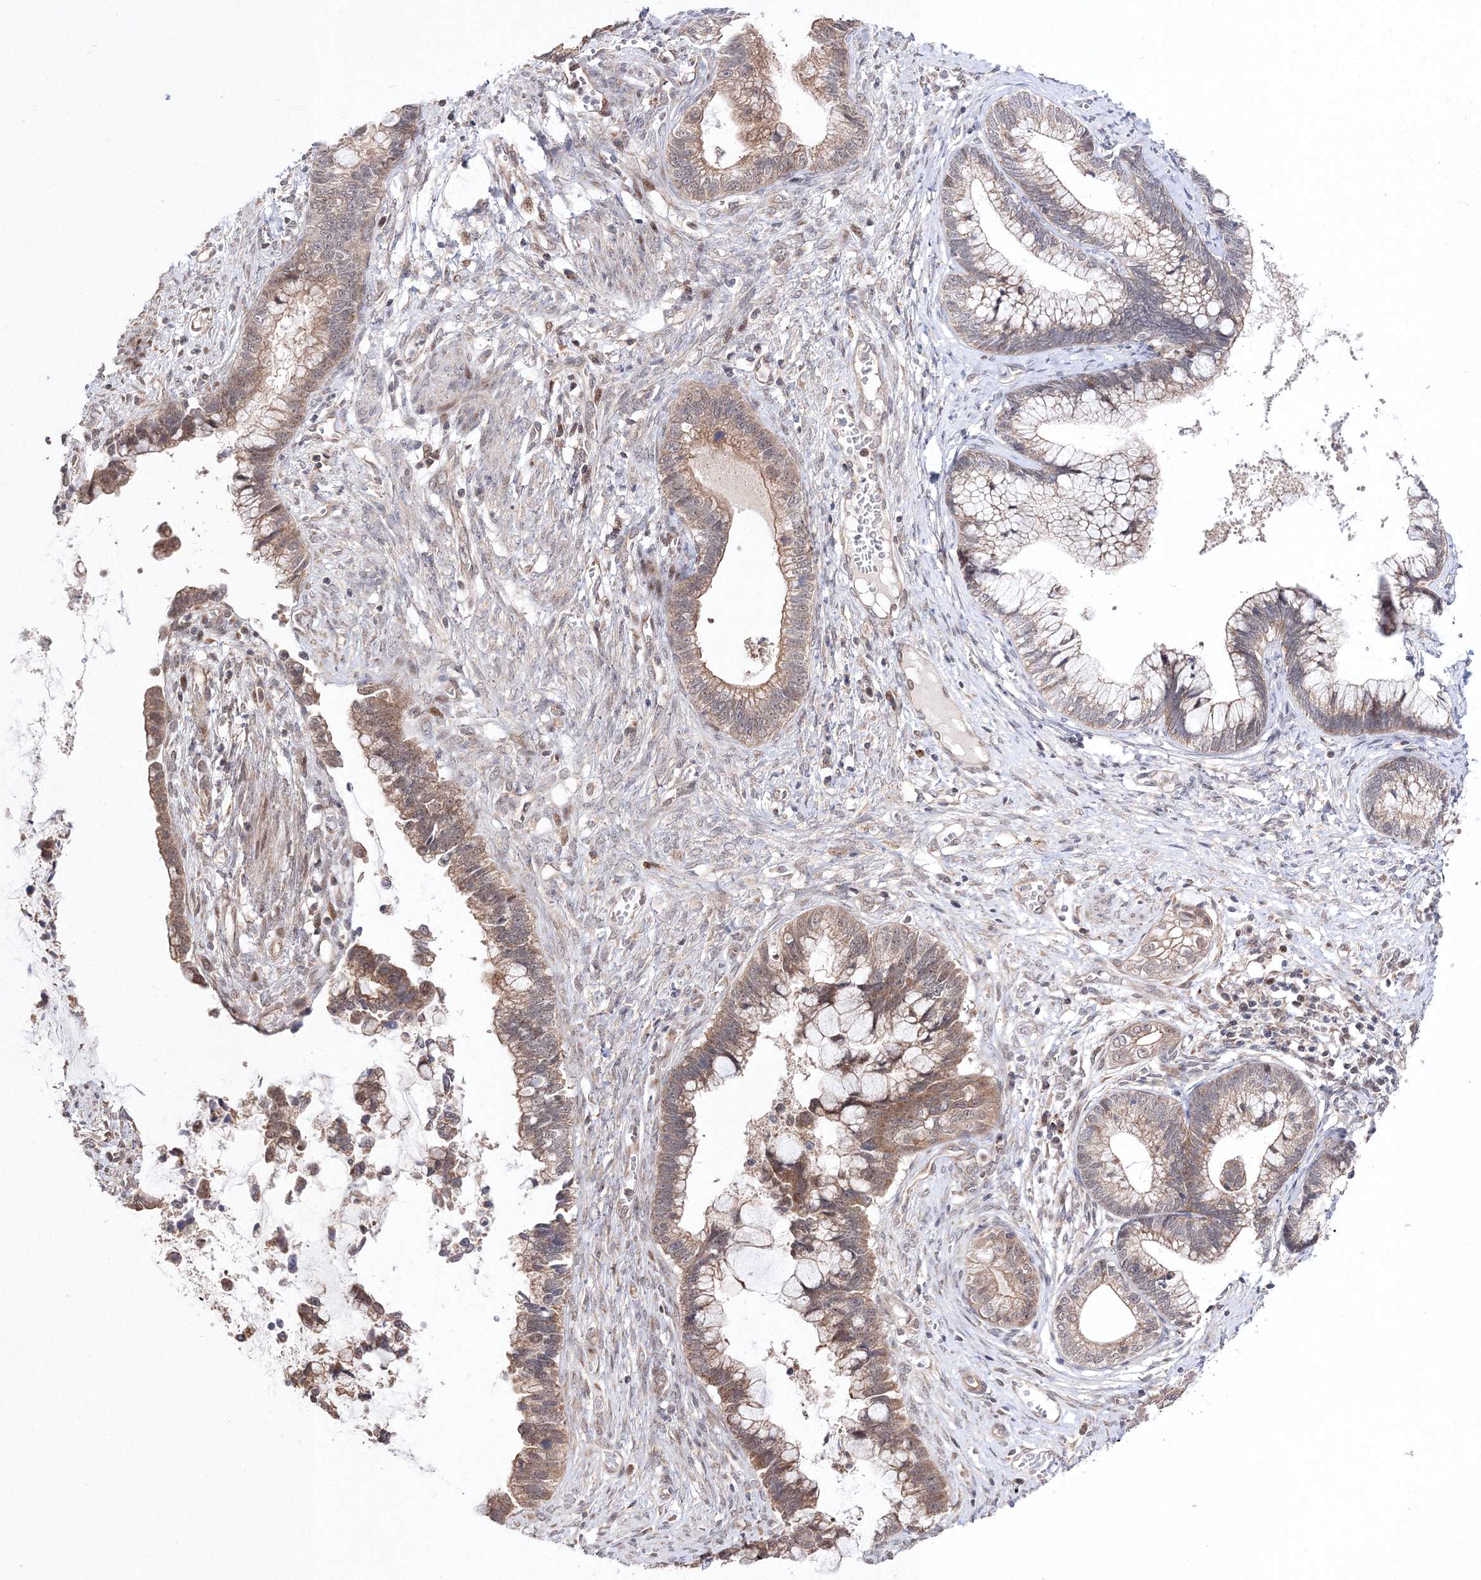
{"staining": {"intensity": "moderate", "quantity": ">75%", "location": "cytoplasmic/membranous"}, "tissue": "cervical cancer", "cell_type": "Tumor cells", "image_type": "cancer", "snomed": [{"axis": "morphology", "description": "Adenocarcinoma, NOS"}, {"axis": "topography", "description": "Cervix"}], "caption": "About >75% of tumor cells in human cervical cancer reveal moderate cytoplasmic/membranous protein expression as visualized by brown immunohistochemical staining.", "gene": "DALRD3", "patient": {"sex": "female", "age": 44}}